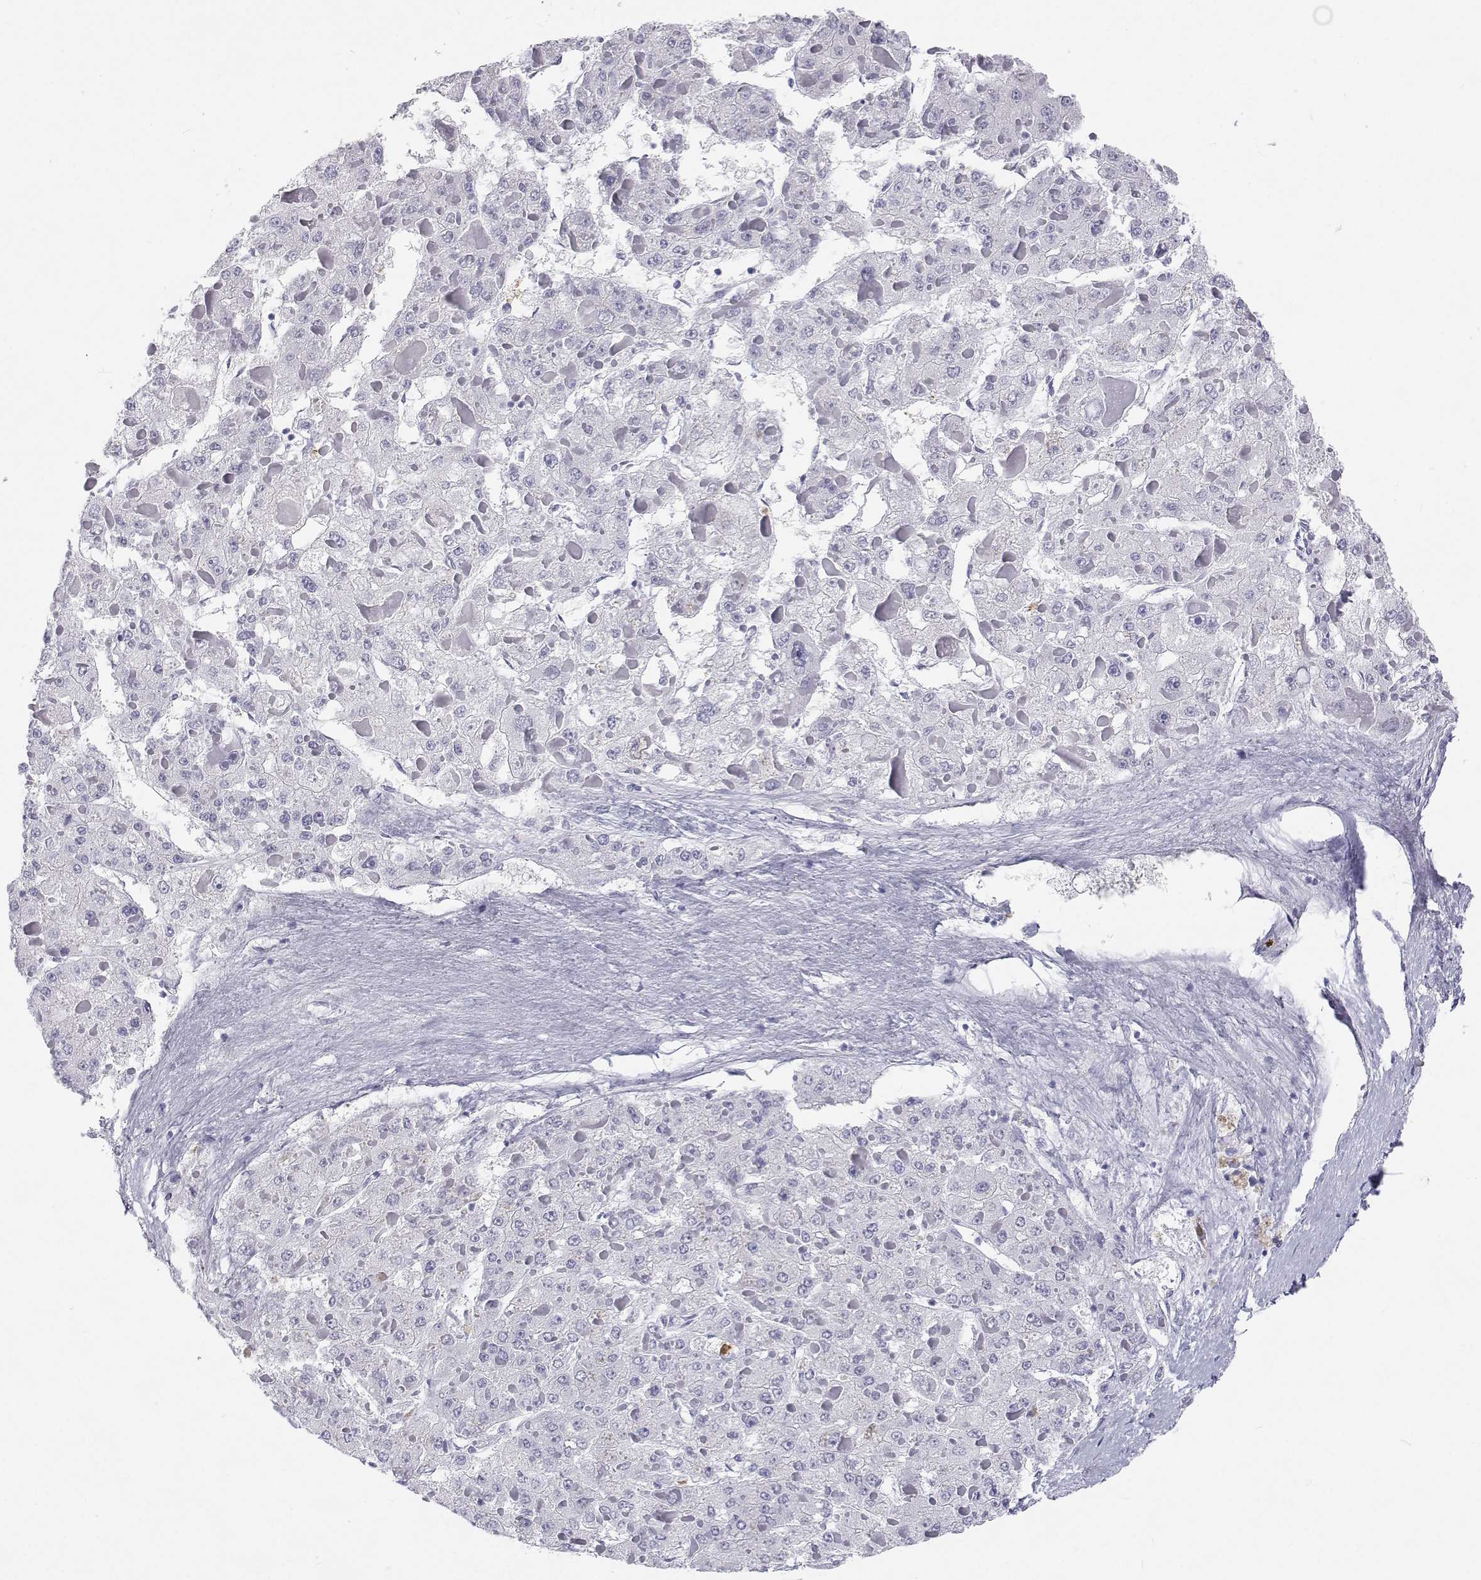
{"staining": {"intensity": "negative", "quantity": "none", "location": "none"}, "tissue": "liver cancer", "cell_type": "Tumor cells", "image_type": "cancer", "snomed": [{"axis": "morphology", "description": "Carcinoma, Hepatocellular, NOS"}, {"axis": "topography", "description": "Liver"}], "caption": "Micrograph shows no protein positivity in tumor cells of liver cancer tissue.", "gene": "SFTPB", "patient": {"sex": "female", "age": 73}}